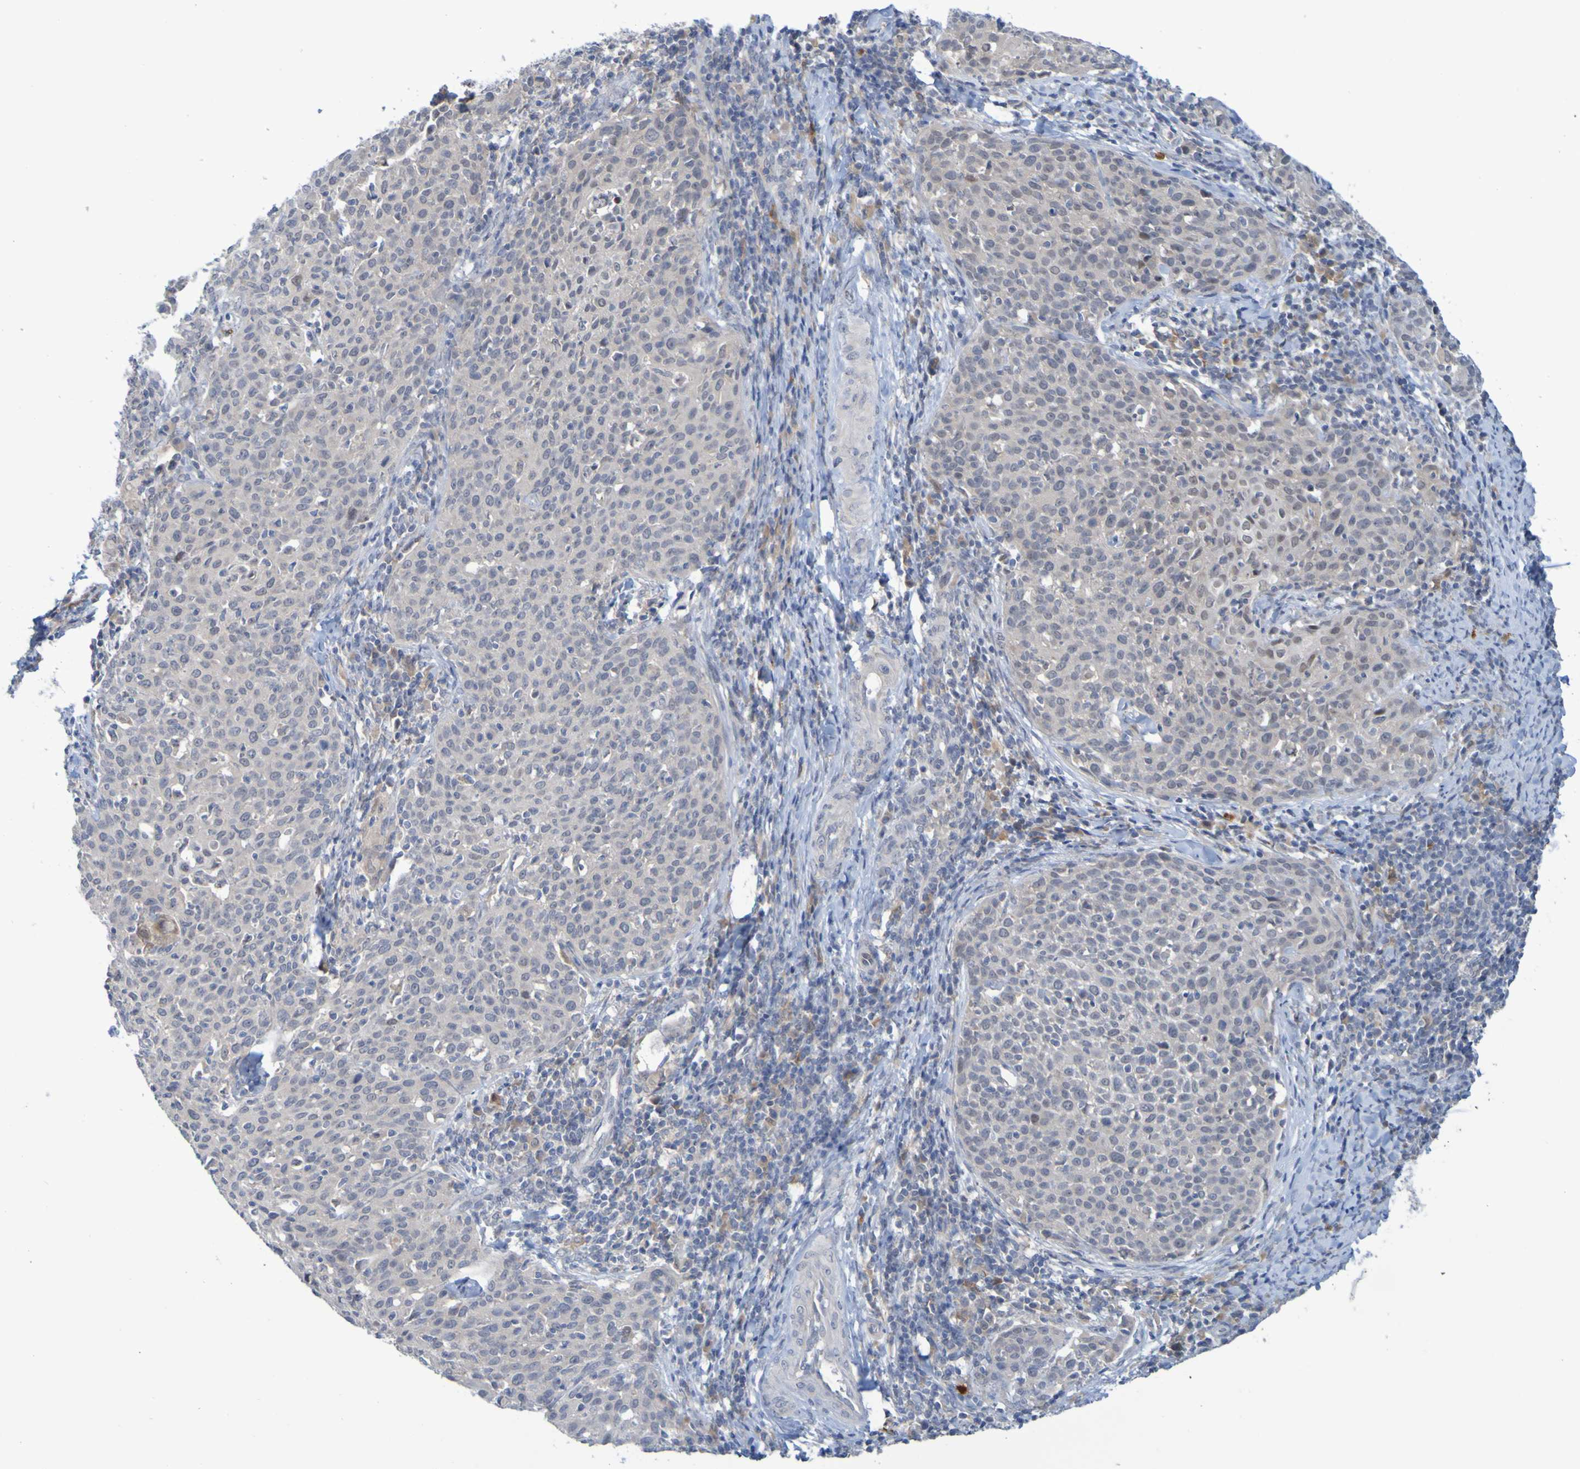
{"staining": {"intensity": "weak", "quantity": "<25%", "location": "cytoplasmic/membranous"}, "tissue": "cervical cancer", "cell_type": "Tumor cells", "image_type": "cancer", "snomed": [{"axis": "morphology", "description": "Squamous cell carcinoma, NOS"}, {"axis": "topography", "description": "Cervix"}], "caption": "Immunohistochemistry photomicrograph of neoplastic tissue: human cervical squamous cell carcinoma stained with DAB exhibits no significant protein staining in tumor cells.", "gene": "LILRB5", "patient": {"sex": "female", "age": 38}}